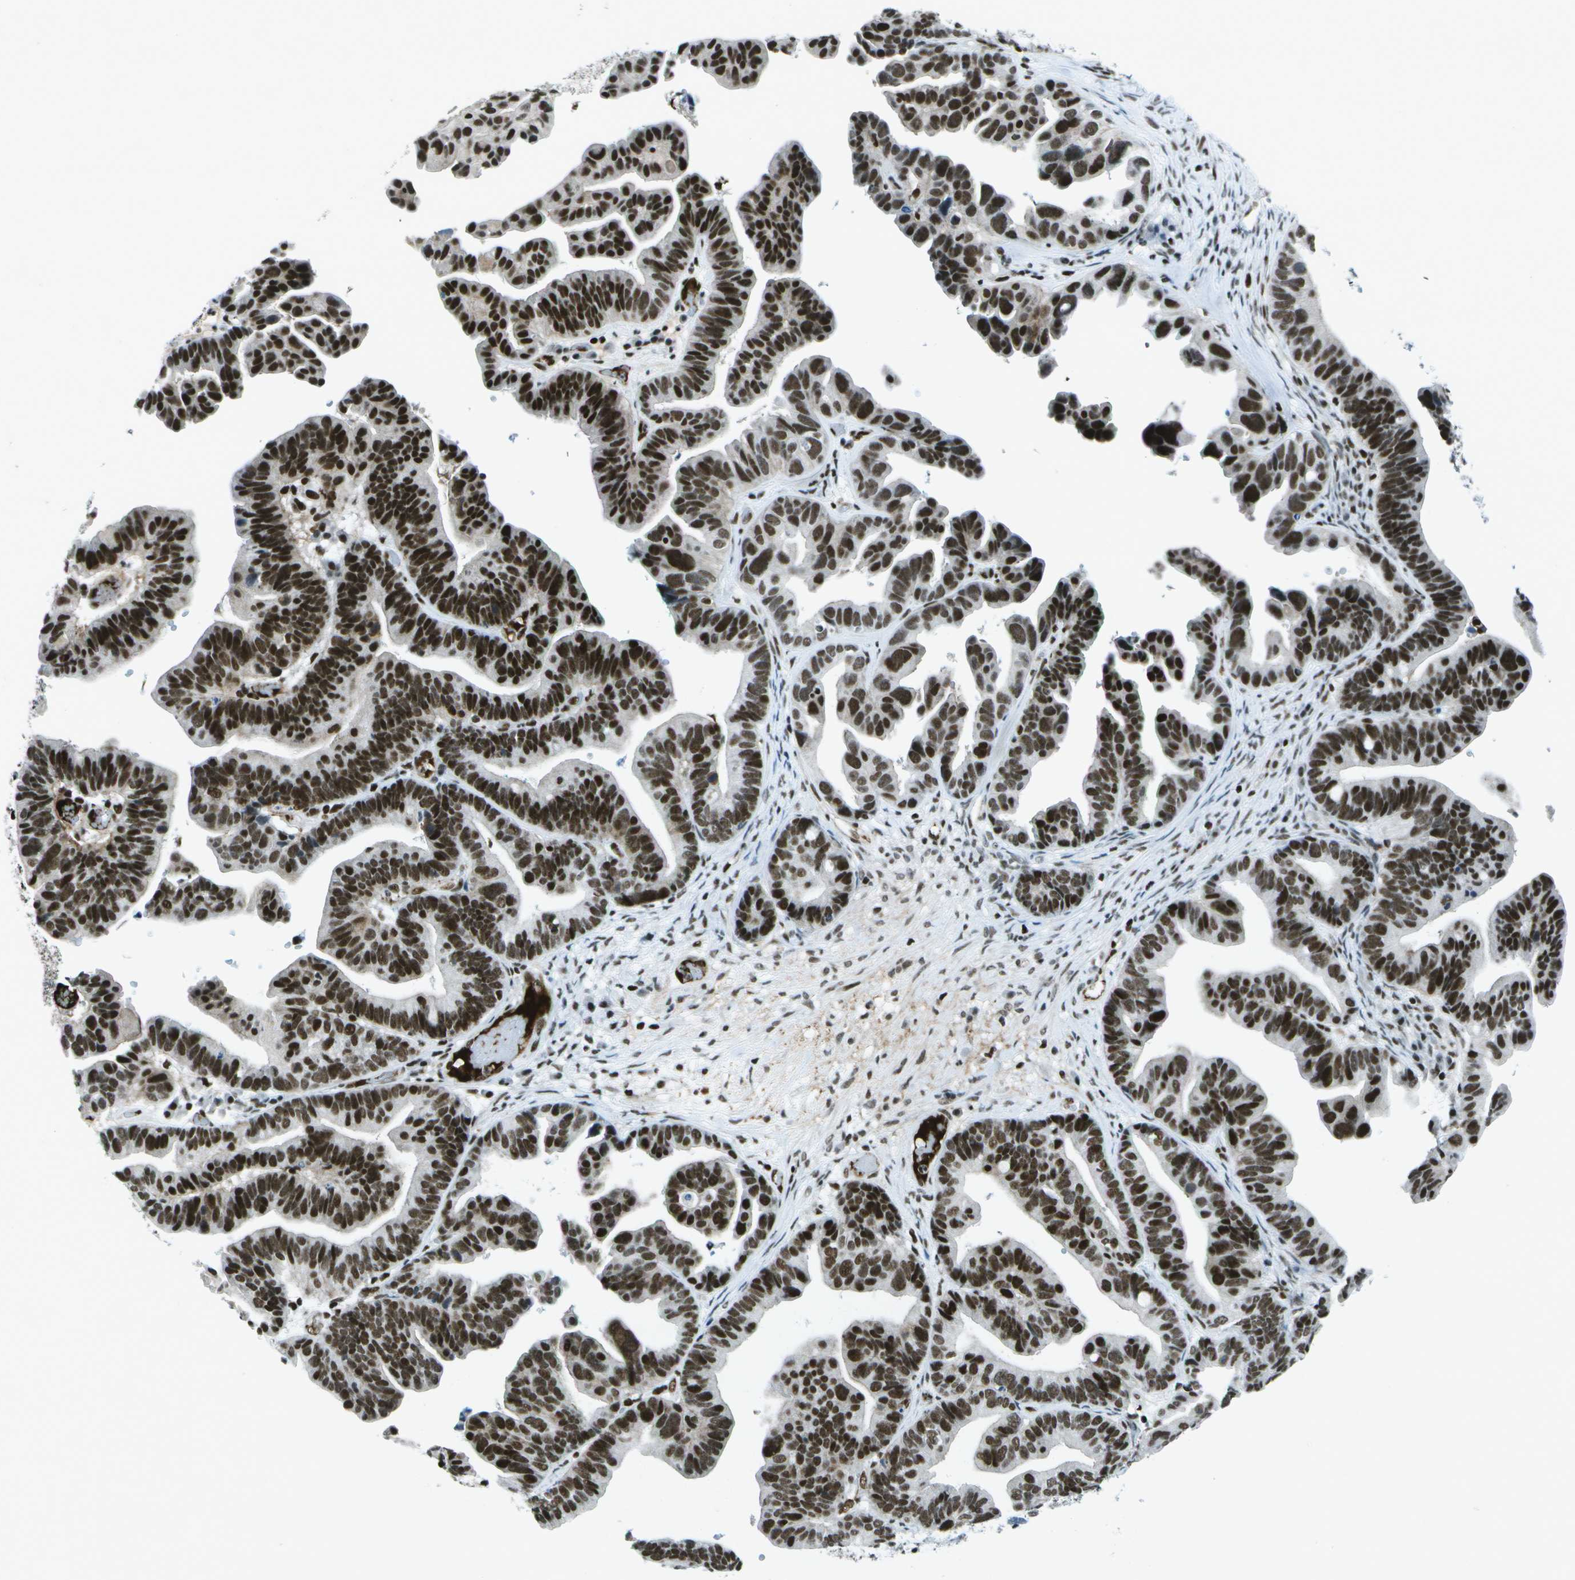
{"staining": {"intensity": "strong", "quantity": ">75%", "location": "nuclear"}, "tissue": "ovarian cancer", "cell_type": "Tumor cells", "image_type": "cancer", "snomed": [{"axis": "morphology", "description": "Cystadenocarcinoma, serous, NOS"}, {"axis": "topography", "description": "Ovary"}], "caption": "Strong nuclear expression is present in approximately >75% of tumor cells in ovarian serous cystadenocarcinoma.", "gene": "MTA2", "patient": {"sex": "female", "age": 56}}